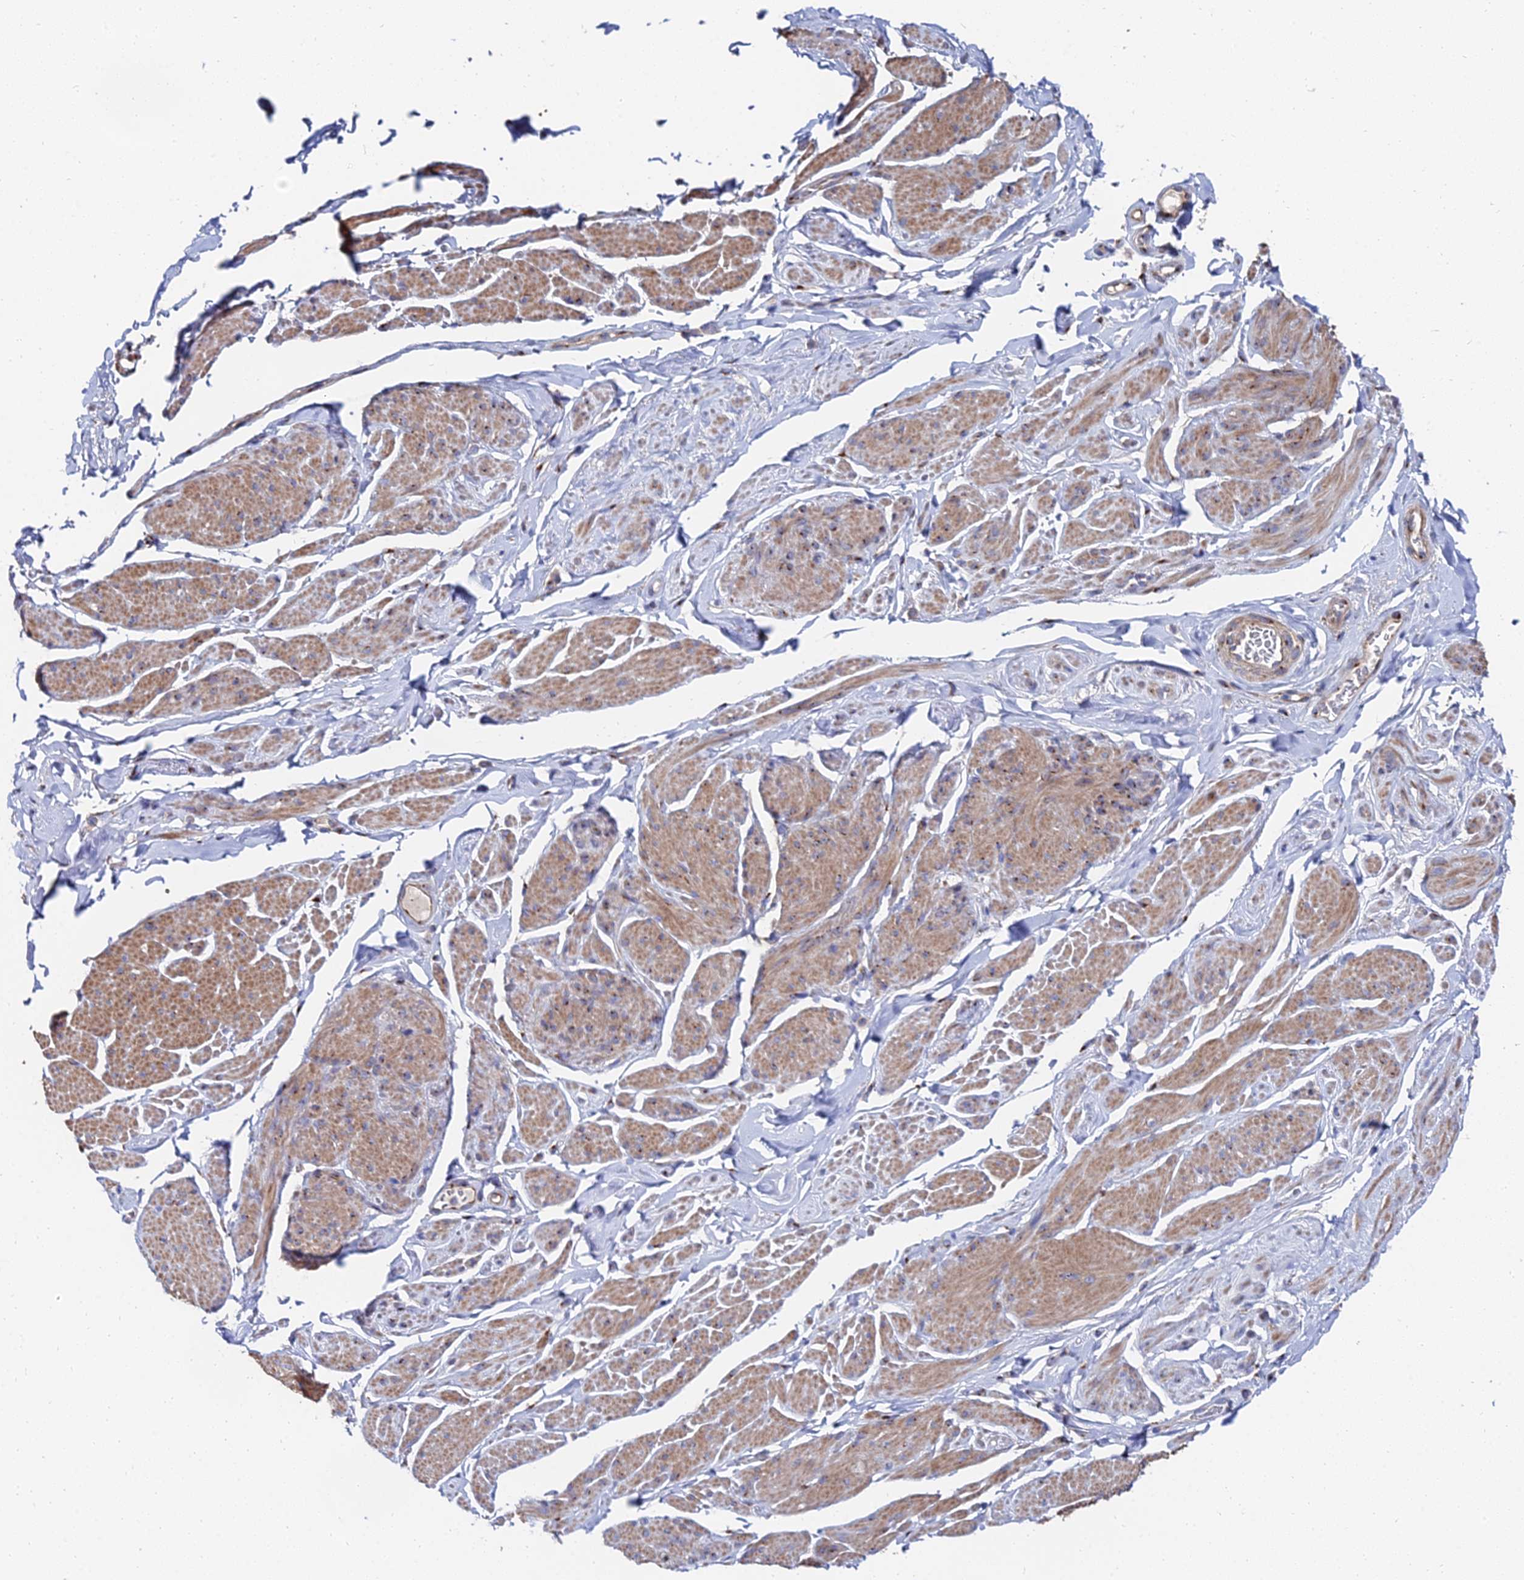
{"staining": {"intensity": "moderate", "quantity": "25%-75%", "location": "cytoplasmic/membranous"}, "tissue": "smooth muscle", "cell_type": "Smooth muscle cells", "image_type": "normal", "snomed": [{"axis": "morphology", "description": "Normal tissue, NOS"}, {"axis": "topography", "description": "Smooth muscle"}, {"axis": "topography", "description": "Peripheral nerve tissue"}], "caption": "An IHC image of benign tissue is shown. Protein staining in brown shows moderate cytoplasmic/membranous positivity in smooth muscle within smooth muscle cells.", "gene": "BORCS8", "patient": {"sex": "male", "age": 69}}